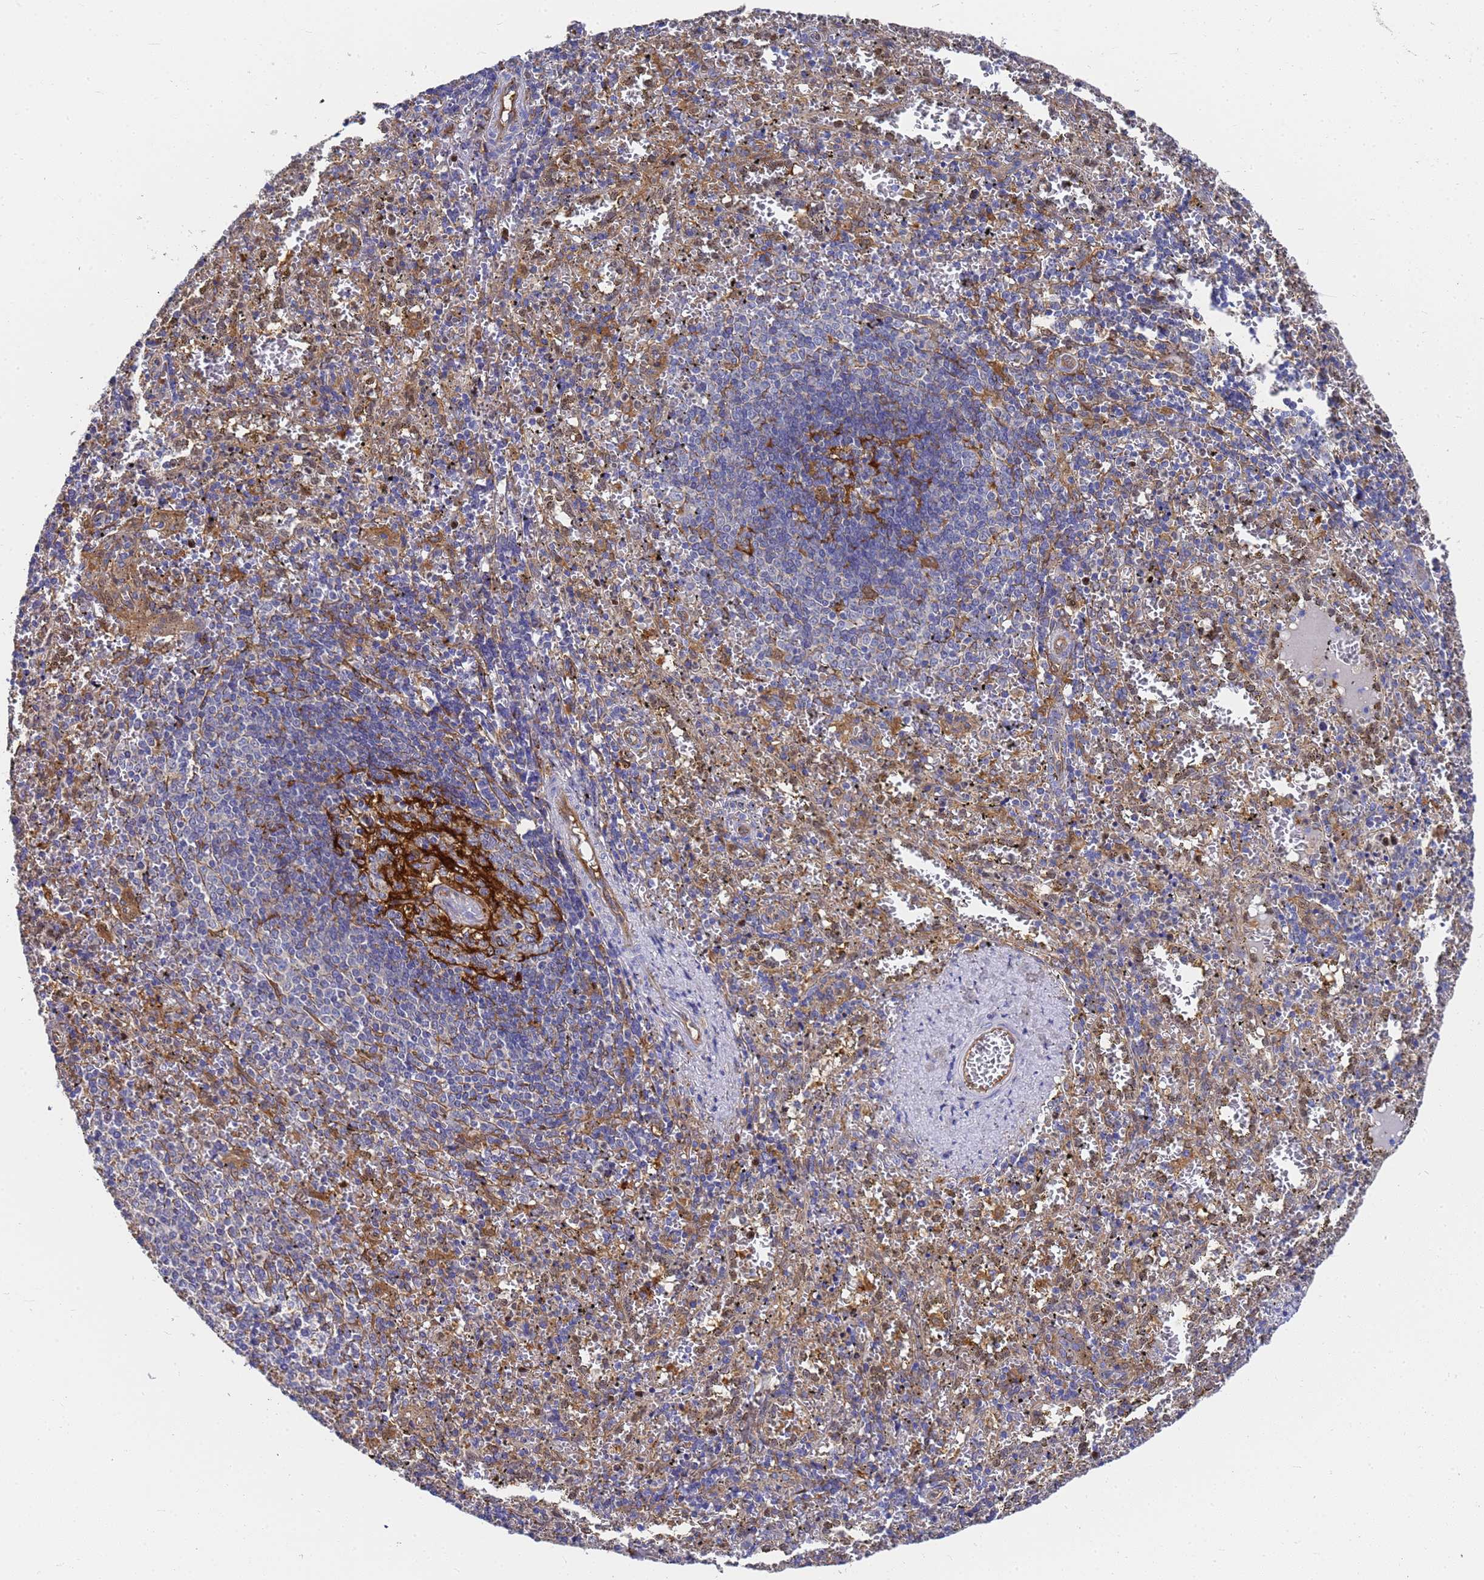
{"staining": {"intensity": "negative", "quantity": "none", "location": "none"}, "tissue": "spleen", "cell_type": "Cells in red pulp", "image_type": "normal", "snomed": [{"axis": "morphology", "description": "Normal tissue, NOS"}, {"axis": "topography", "description": "Spleen"}], "caption": "An IHC photomicrograph of benign spleen is shown. There is no staining in cells in red pulp of spleen. Nuclei are stained in blue.", "gene": "SLC35E2B", "patient": {"sex": "male", "age": 11}}